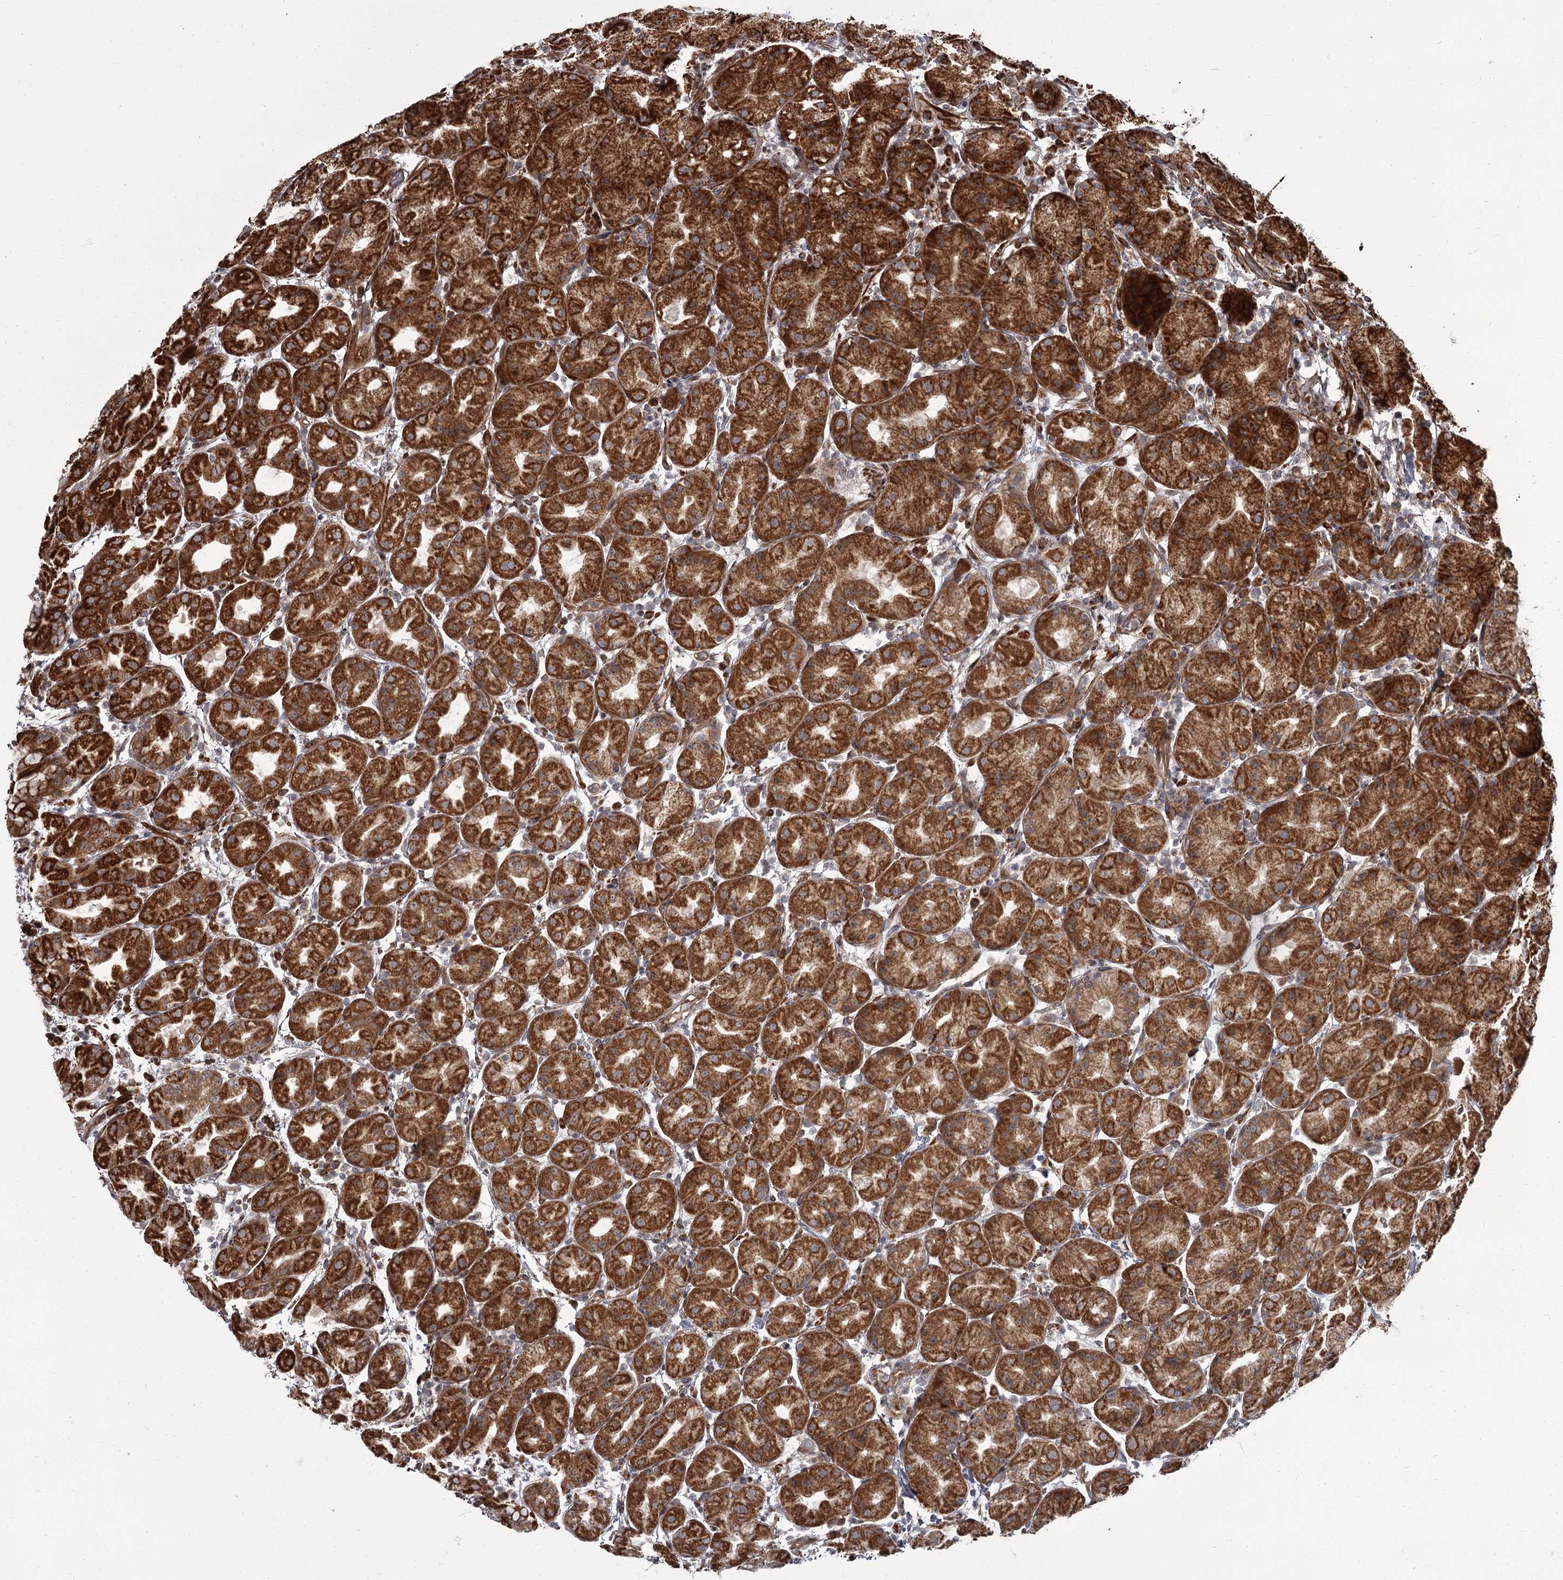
{"staining": {"intensity": "strong", "quantity": ">75%", "location": "cytoplasmic/membranous,nuclear"}, "tissue": "stomach", "cell_type": "Glandular cells", "image_type": "normal", "snomed": [{"axis": "morphology", "description": "Normal tissue, NOS"}, {"axis": "topography", "description": "Stomach"}], "caption": "Strong cytoplasmic/membranous,nuclear staining is identified in approximately >75% of glandular cells in normal stomach.", "gene": "THAP9", "patient": {"sex": "female", "age": 79}}